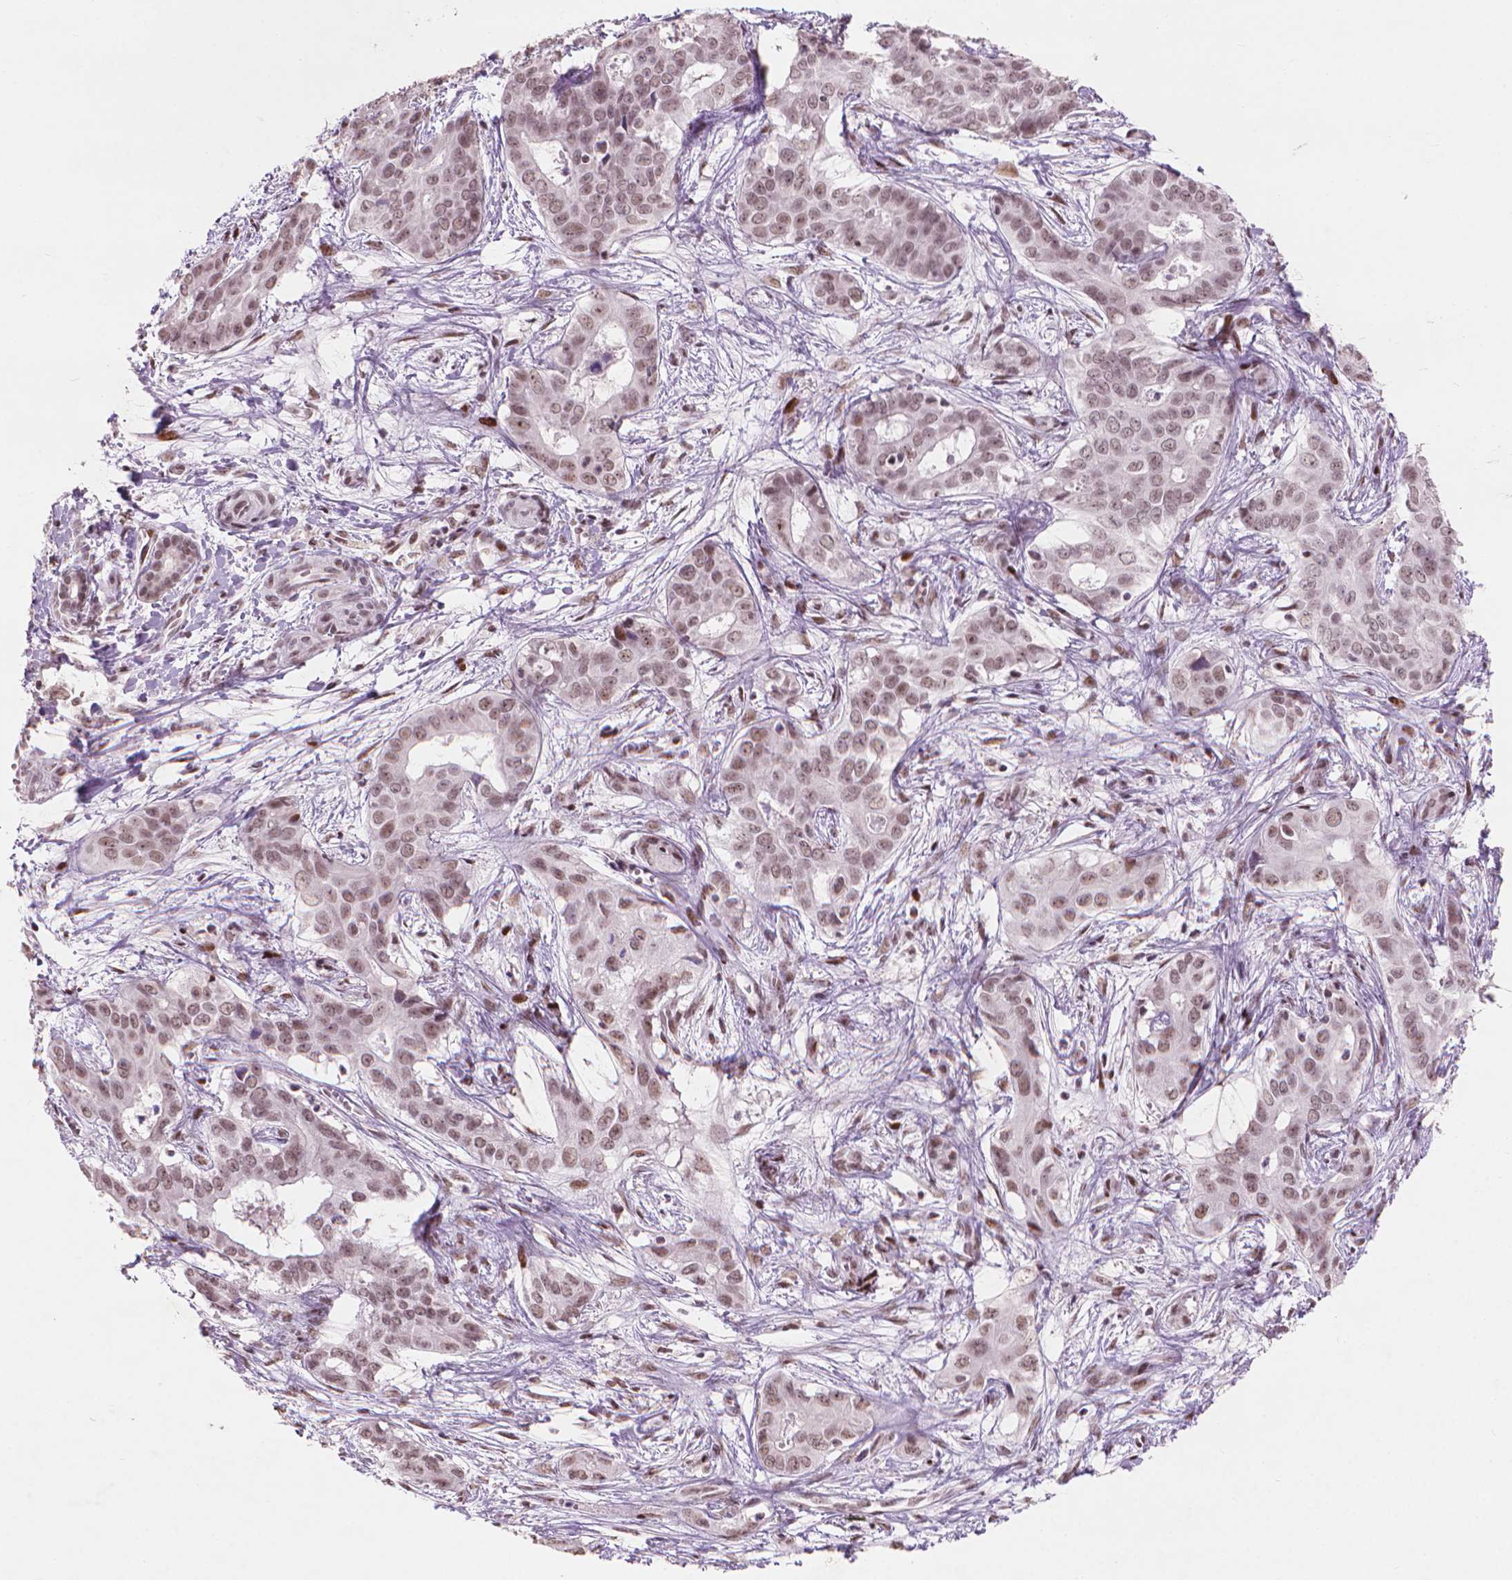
{"staining": {"intensity": "moderate", "quantity": ">75%", "location": "nuclear"}, "tissue": "liver cancer", "cell_type": "Tumor cells", "image_type": "cancer", "snomed": [{"axis": "morphology", "description": "Cholangiocarcinoma"}, {"axis": "topography", "description": "Liver"}], "caption": "Tumor cells reveal medium levels of moderate nuclear expression in about >75% of cells in cholangiocarcinoma (liver).", "gene": "HES7", "patient": {"sex": "female", "age": 65}}